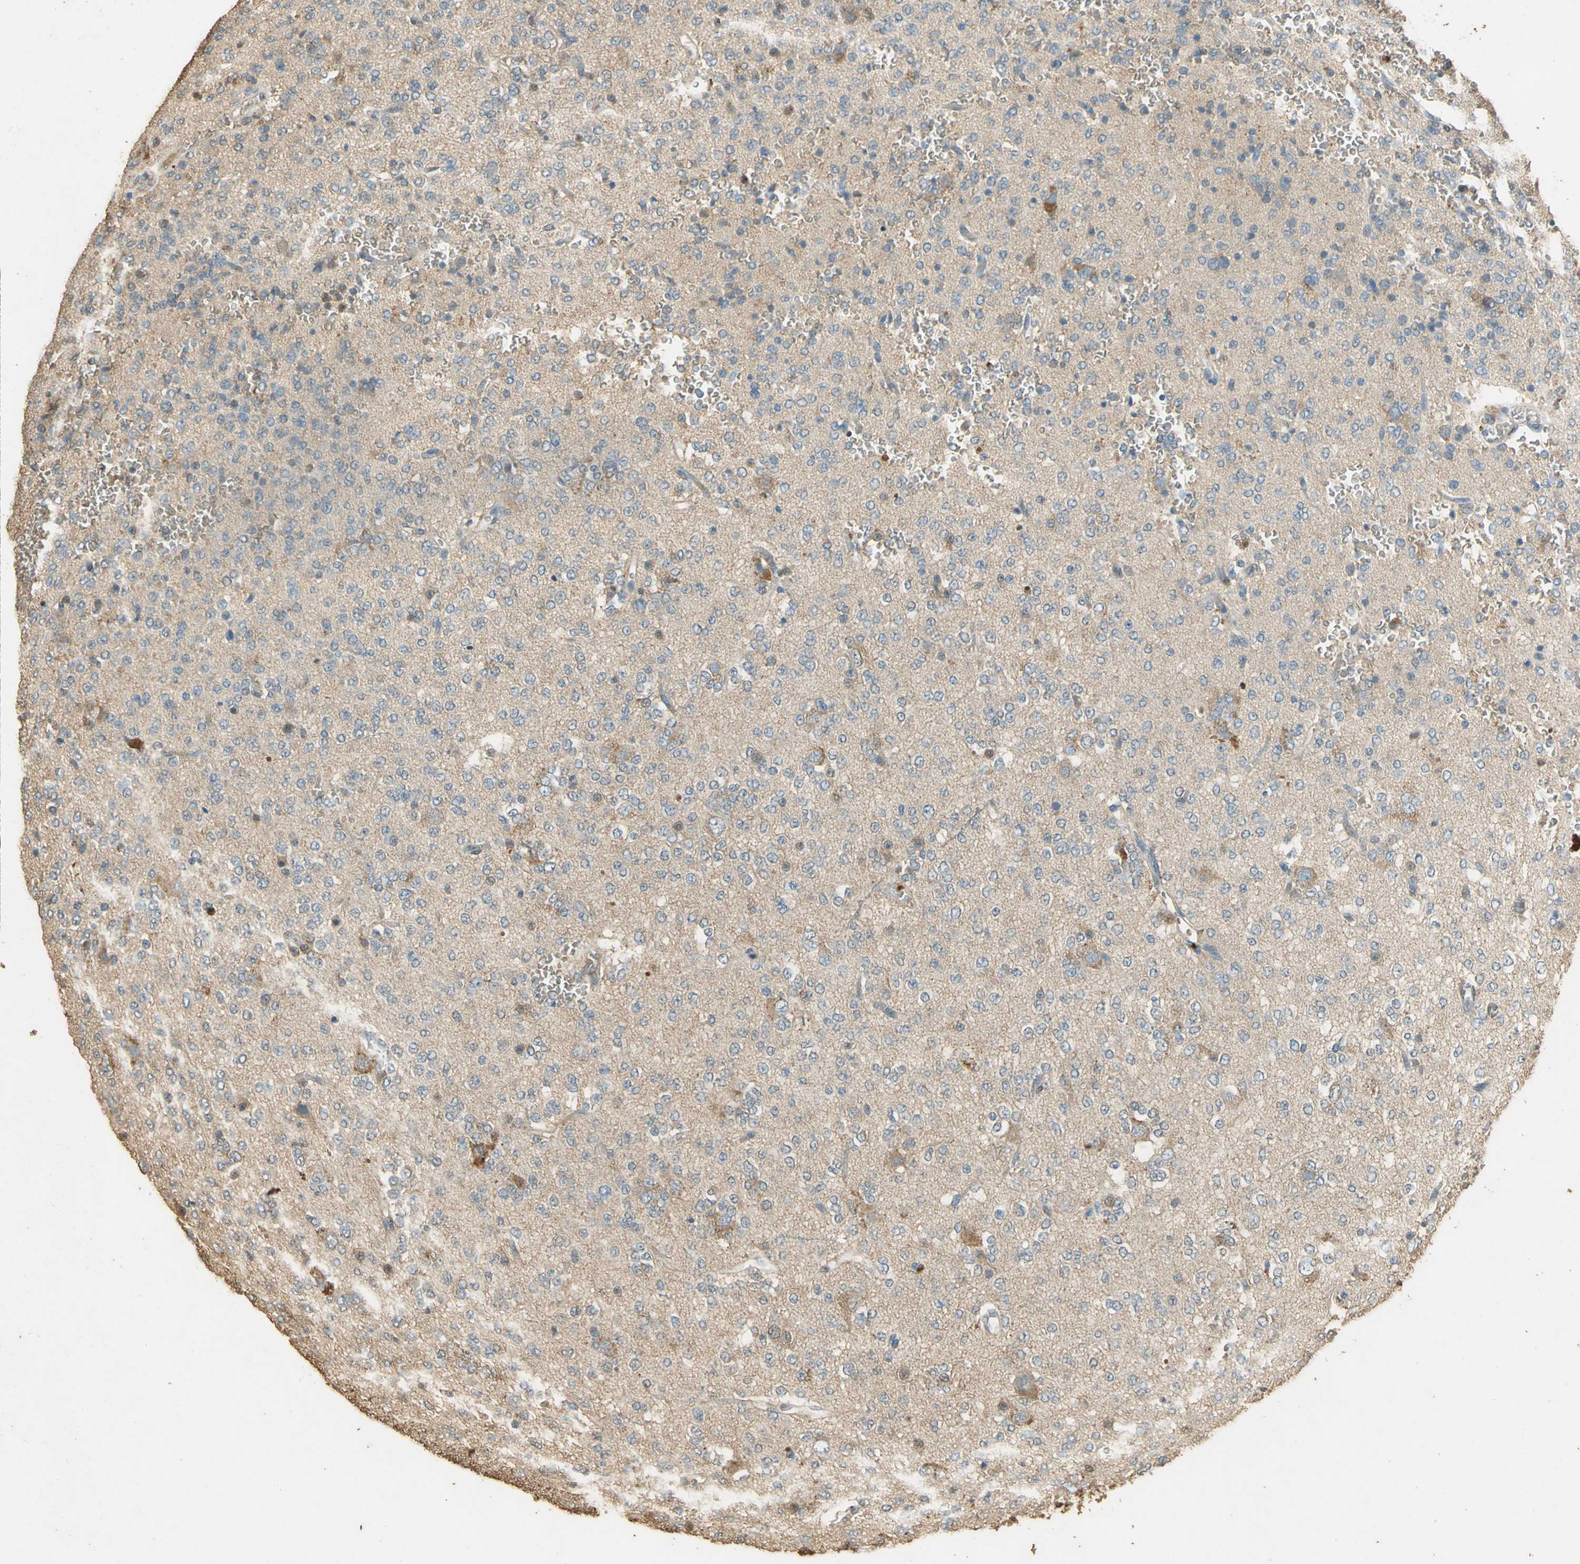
{"staining": {"intensity": "weak", "quantity": ">75%", "location": "cytoplasmic/membranous"}, "tissue": "glioma", "cell_type": "Tumor cells", "image_type": "cancer", "snomed": [{"axis": "morphology", "description": "Glioma, malignant, Low grade"}, {"axis": "topography", "description": "Brain"}], "caption": "DAB immunohistochemical staining of human malignant low-grade glioma shows weak cytoplasmic/membranous protein expression in approximately >75% of tumor cells.", "gene": "GAPDH", "patient": {"sex": "male", "age": 38}}